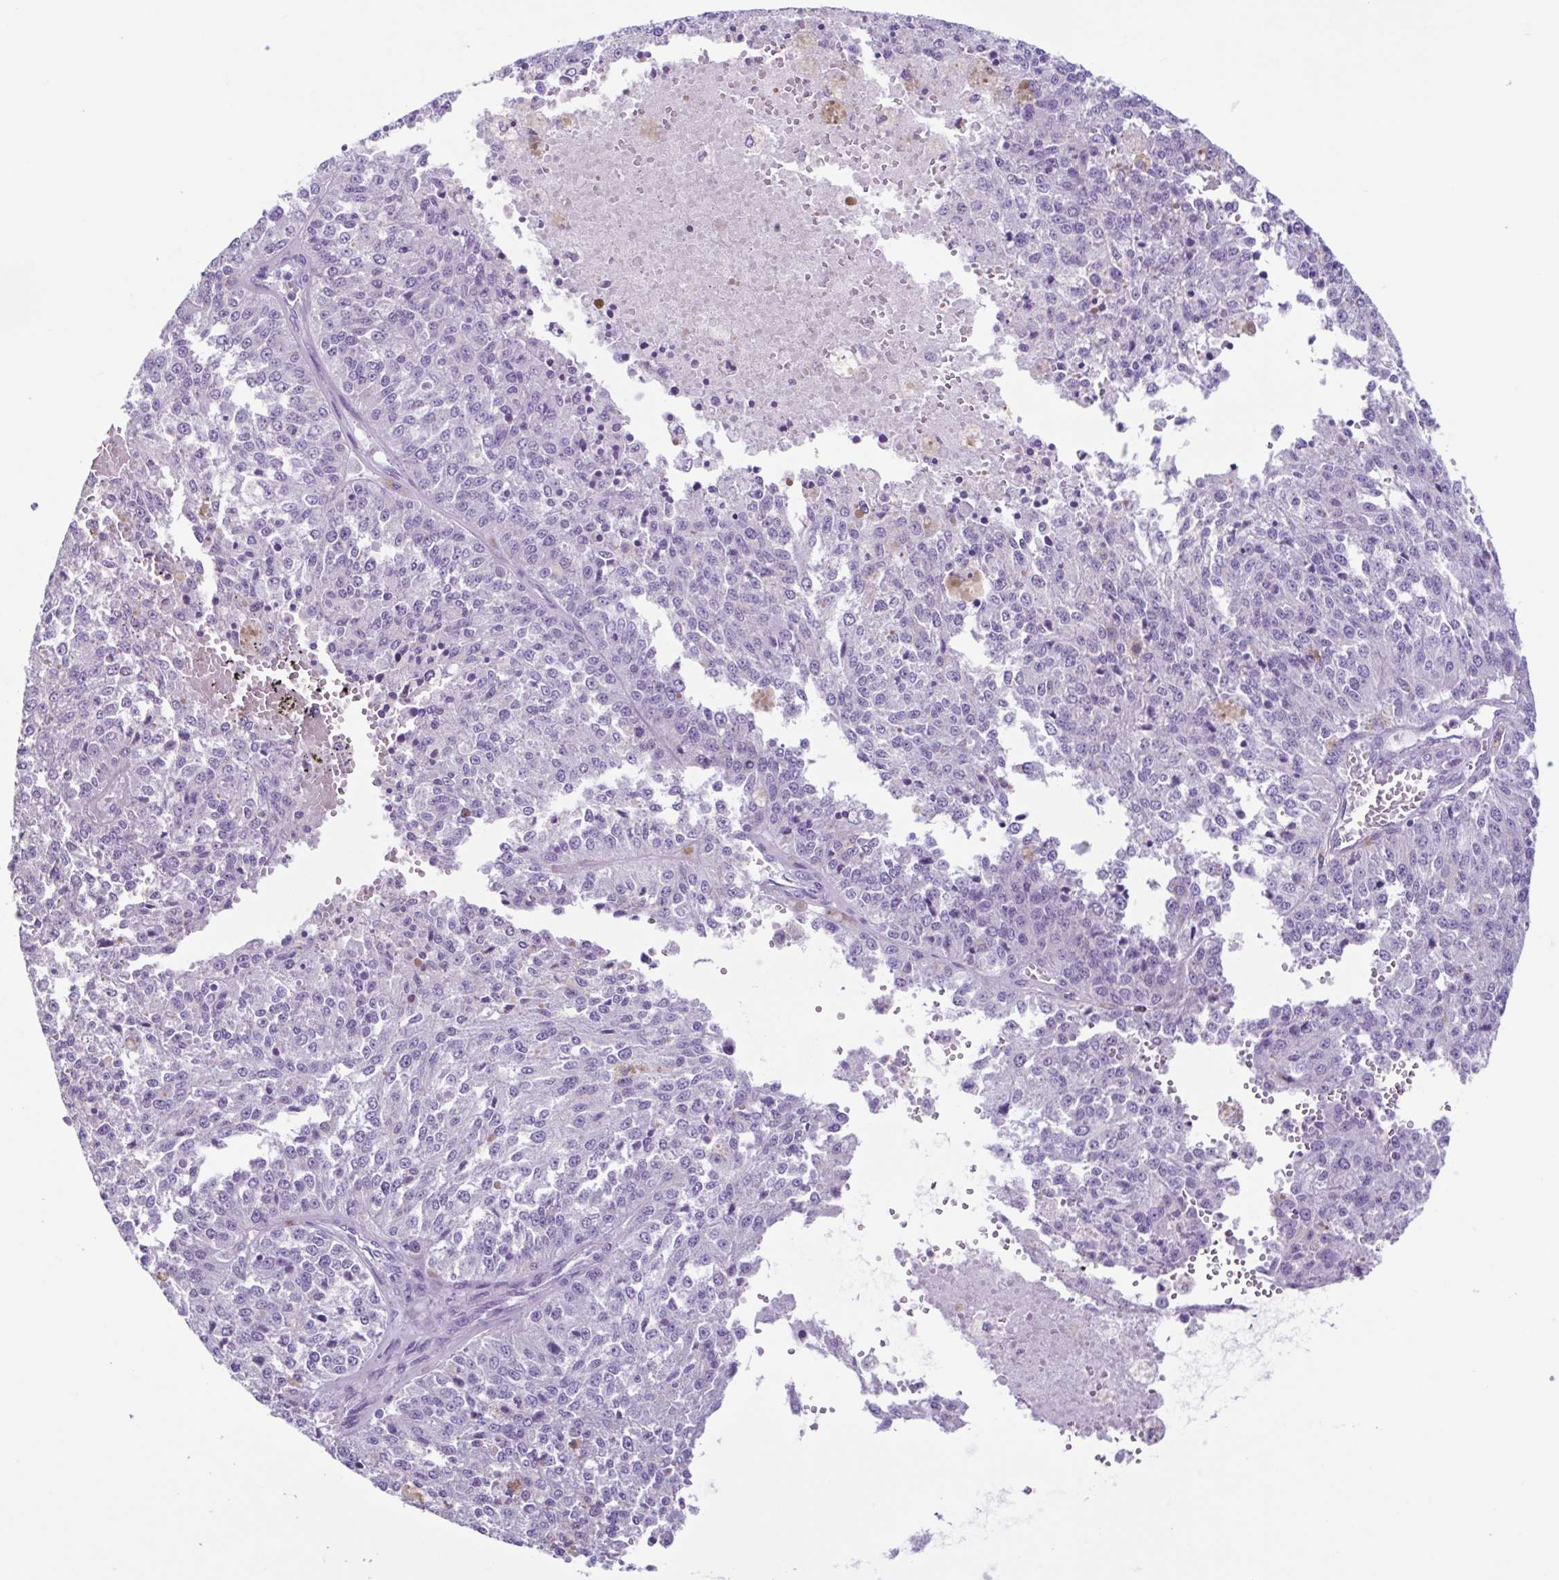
{"staining": {"intensity": "negative", "quantity": "none", "location": "none"}, "tissue": "melanoma", "cell_type": "Tumor cells", "image_type": "cancer", "snomed": [{"axis": "morphology", "description": "Malignant melanoma, Metastatic site"}, {"axis": "topography", "description": "Lymph node"}], "caption": "Immunohistochemistry (IHC) image of malignant melanoma (metastatic site) stained for a protein (brown), which reveals no positivity in tumor cells.", "gene": "ACTRT3", "patient": {"sex": "female", "age": 64}}